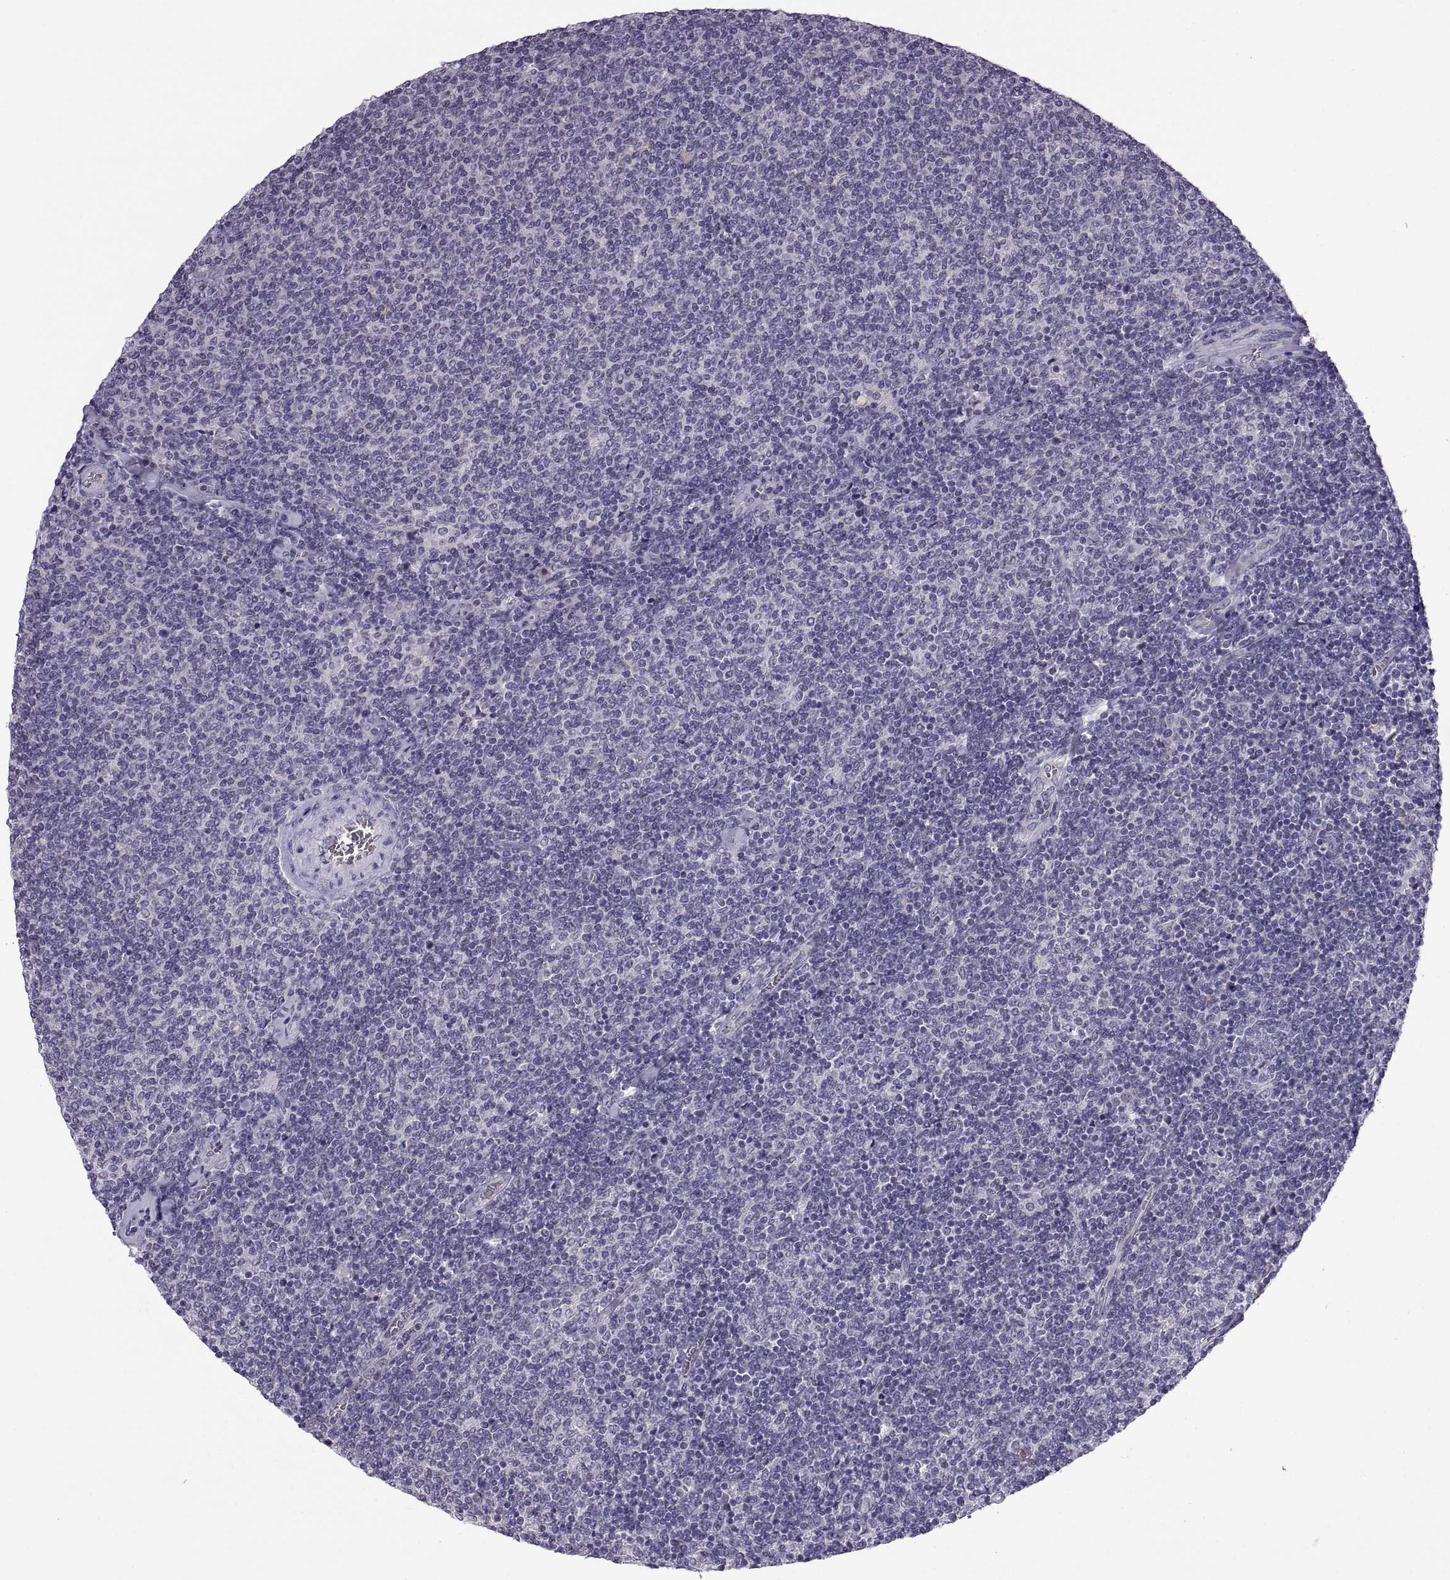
{"staining": {"intensity": "negative", "quantity": "none", "location": "none"}, "tissue": "lymphoma", "cell_type": "Tumor cells", "image_type": "cancer", "snomed": [{"axis": "morphology", "description": "Malignant lymphoma, non-Hodgkin's type, Low grade"}, {"axis": "topography", "description": "Lymph node"}], "caption": "DAB (3,3'-diaminobenzidine) immunohistochemical staining of lymphoma reveals no significant expression in tumor cells.", "gene": "MEIOC", "patient": {"sex": "male", "age": 52}}